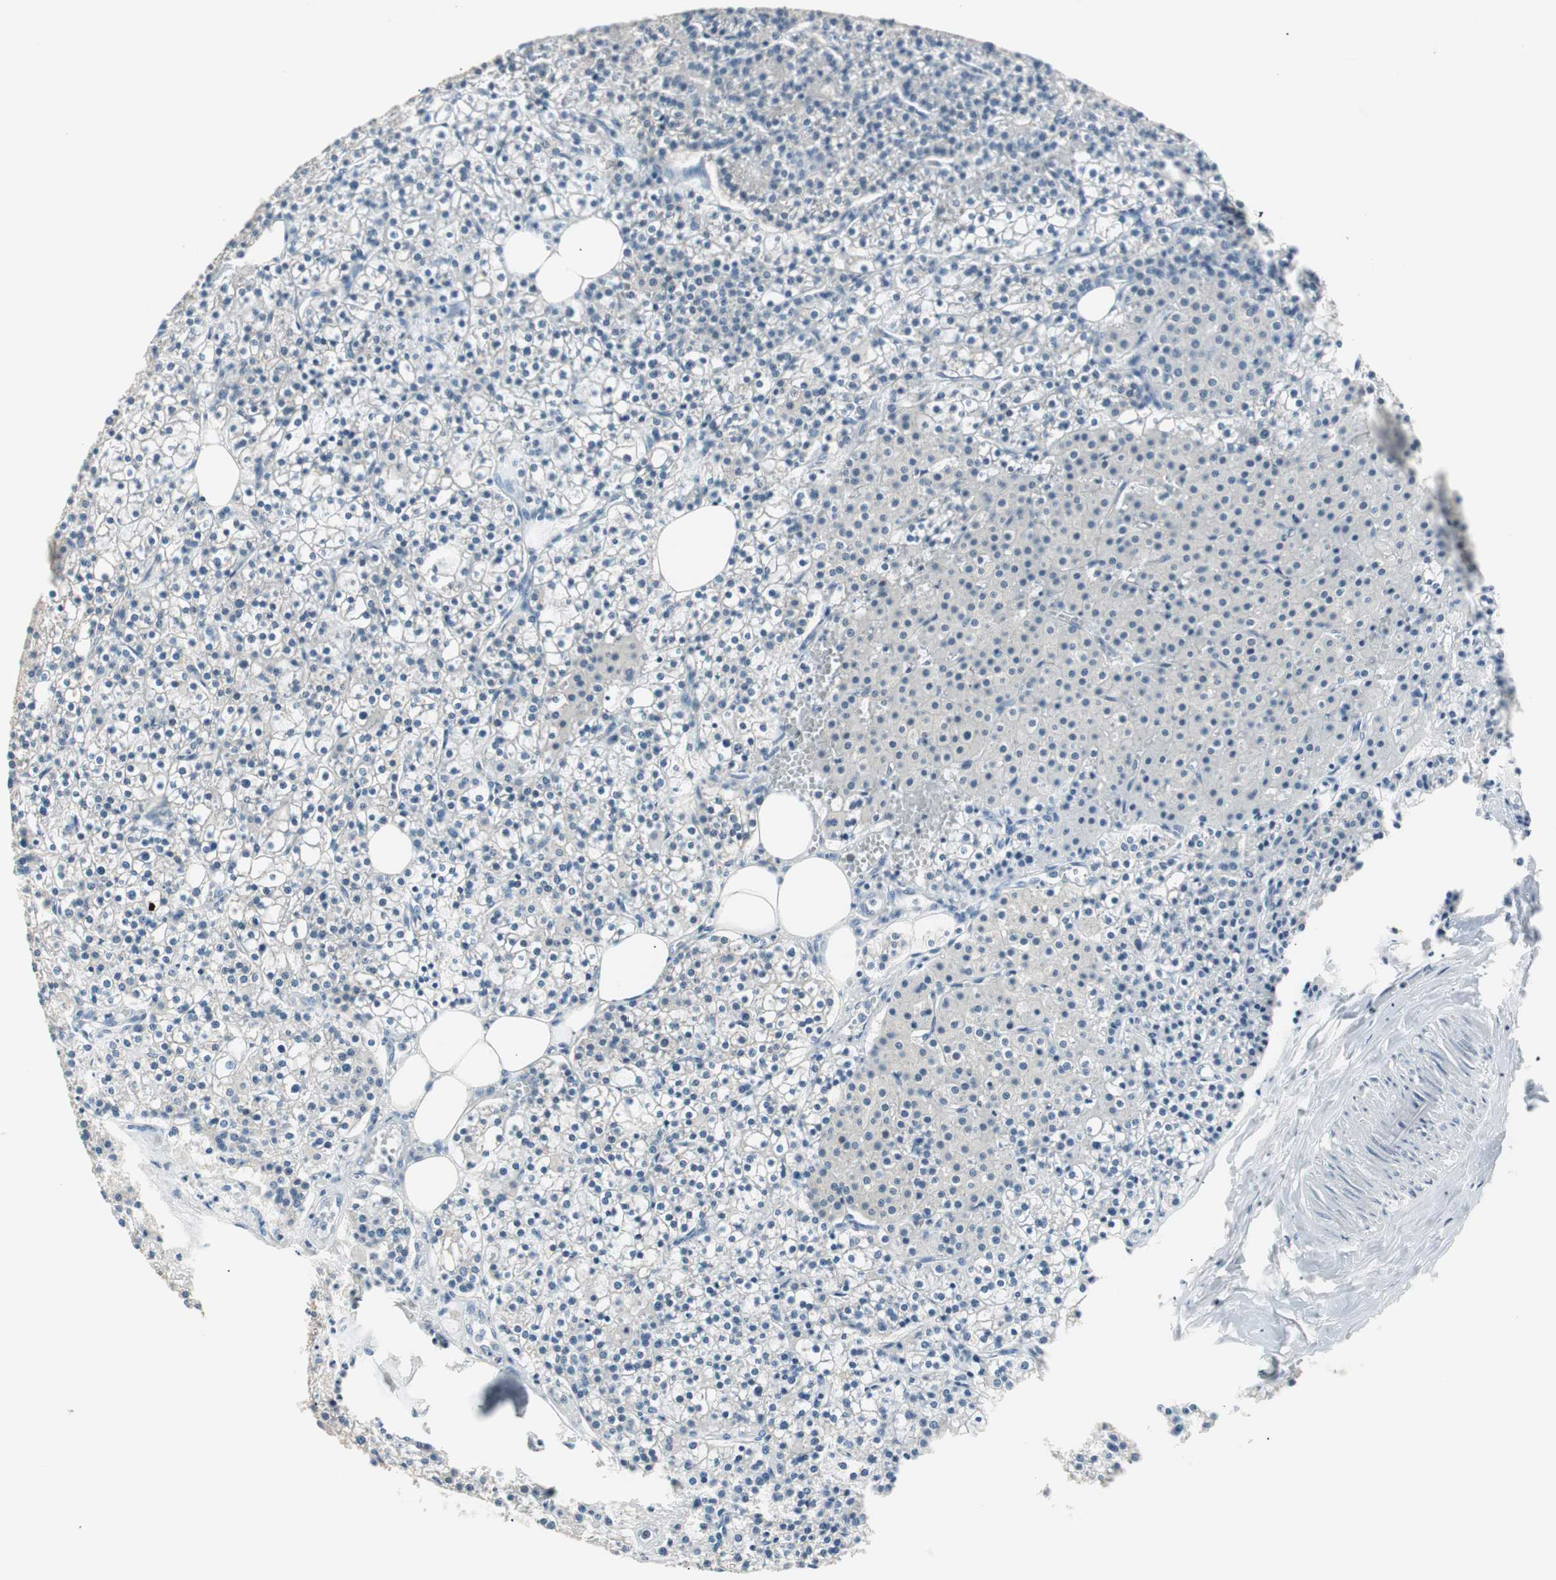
{"staining": {"intensity": "negative", "quantity": "none", "location": "none"}, "tissue": "parathyroid gland", "cell_type": "Glandular cells", "image_type": "normal", "snomed": [{"axis": "morphology", "description": "Normal tissue, NOS"}, {"axis": "topography", "description": "Parathyroid gland"}], "caption": "Glandular cells show no significant expression in normal parathyroid gland. (DAB (3,3'-diaminobenzidine) immunohistochemistry (IHC) visualized using brightfield microscopy, high magnification).", "gene": "VIL1", "patient": {"sex": "female", "age": 63}}